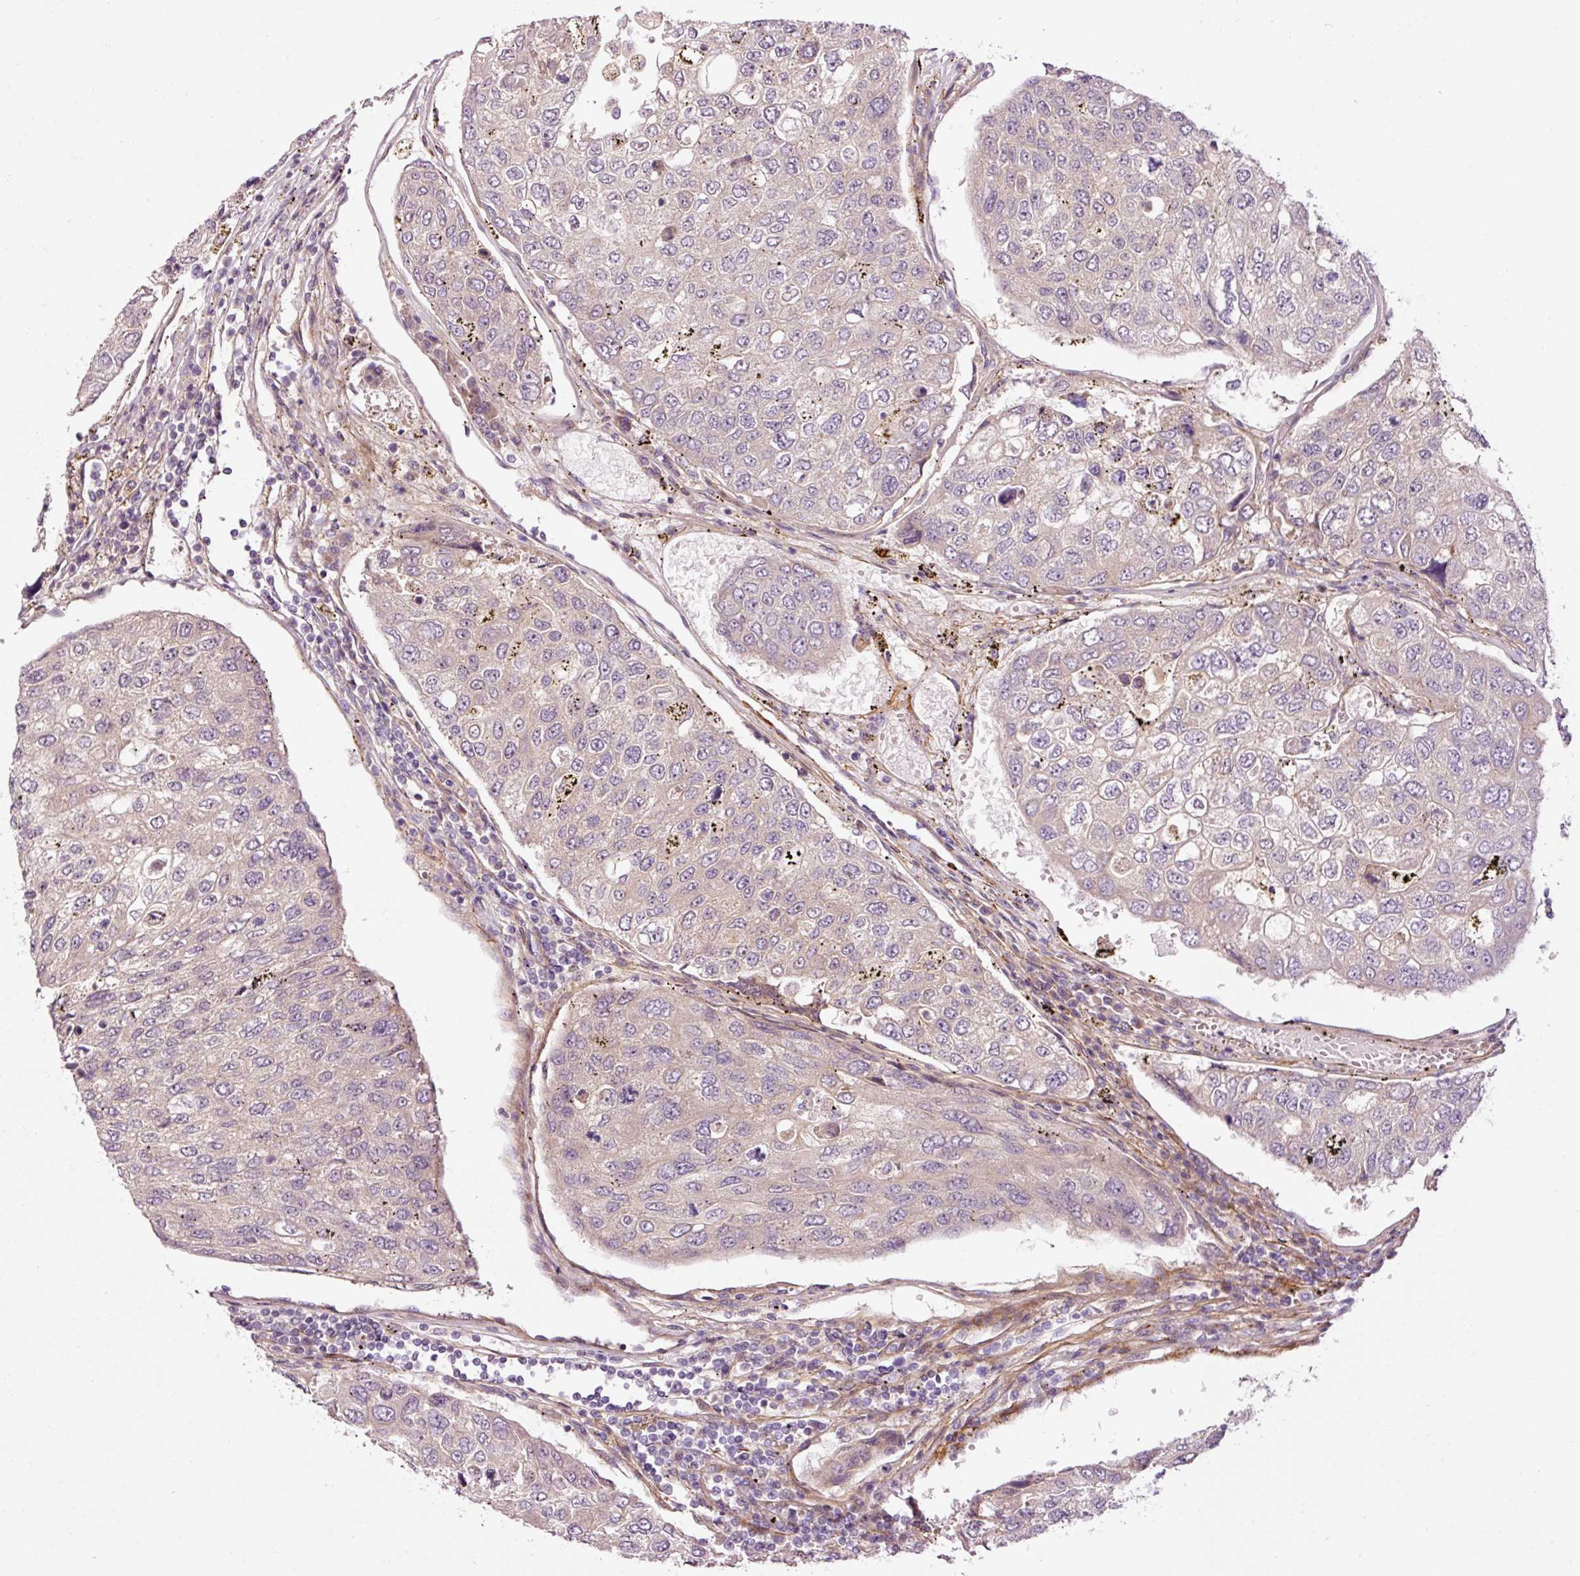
{"staining": {"intensity": "weak", "quantity": "<25%", "location": "cytoplasmic/membranous"}, "tissue": "urothelial cancer", "cell_type": "Tumor cells", "image_type": "cancer", "snomed": [{"axis": "morphology", "description": "Urothelial carcinoma, High grade"}, {"axis": "topography", "description": "Lymph node"}, {"axis": "topography", "description": "Urinary bladder"}], "caption": "A high-resolution micrograph shows IHC staining of urothelial cancer, which demonstrates no significant staining in tumor cells. The staining is performed using DAB brown chromogen with nuclei counter-stained in using hematoxylin.", "gene": "ANKRD20A1", "patient": {"sex": "male", "age": 51}}